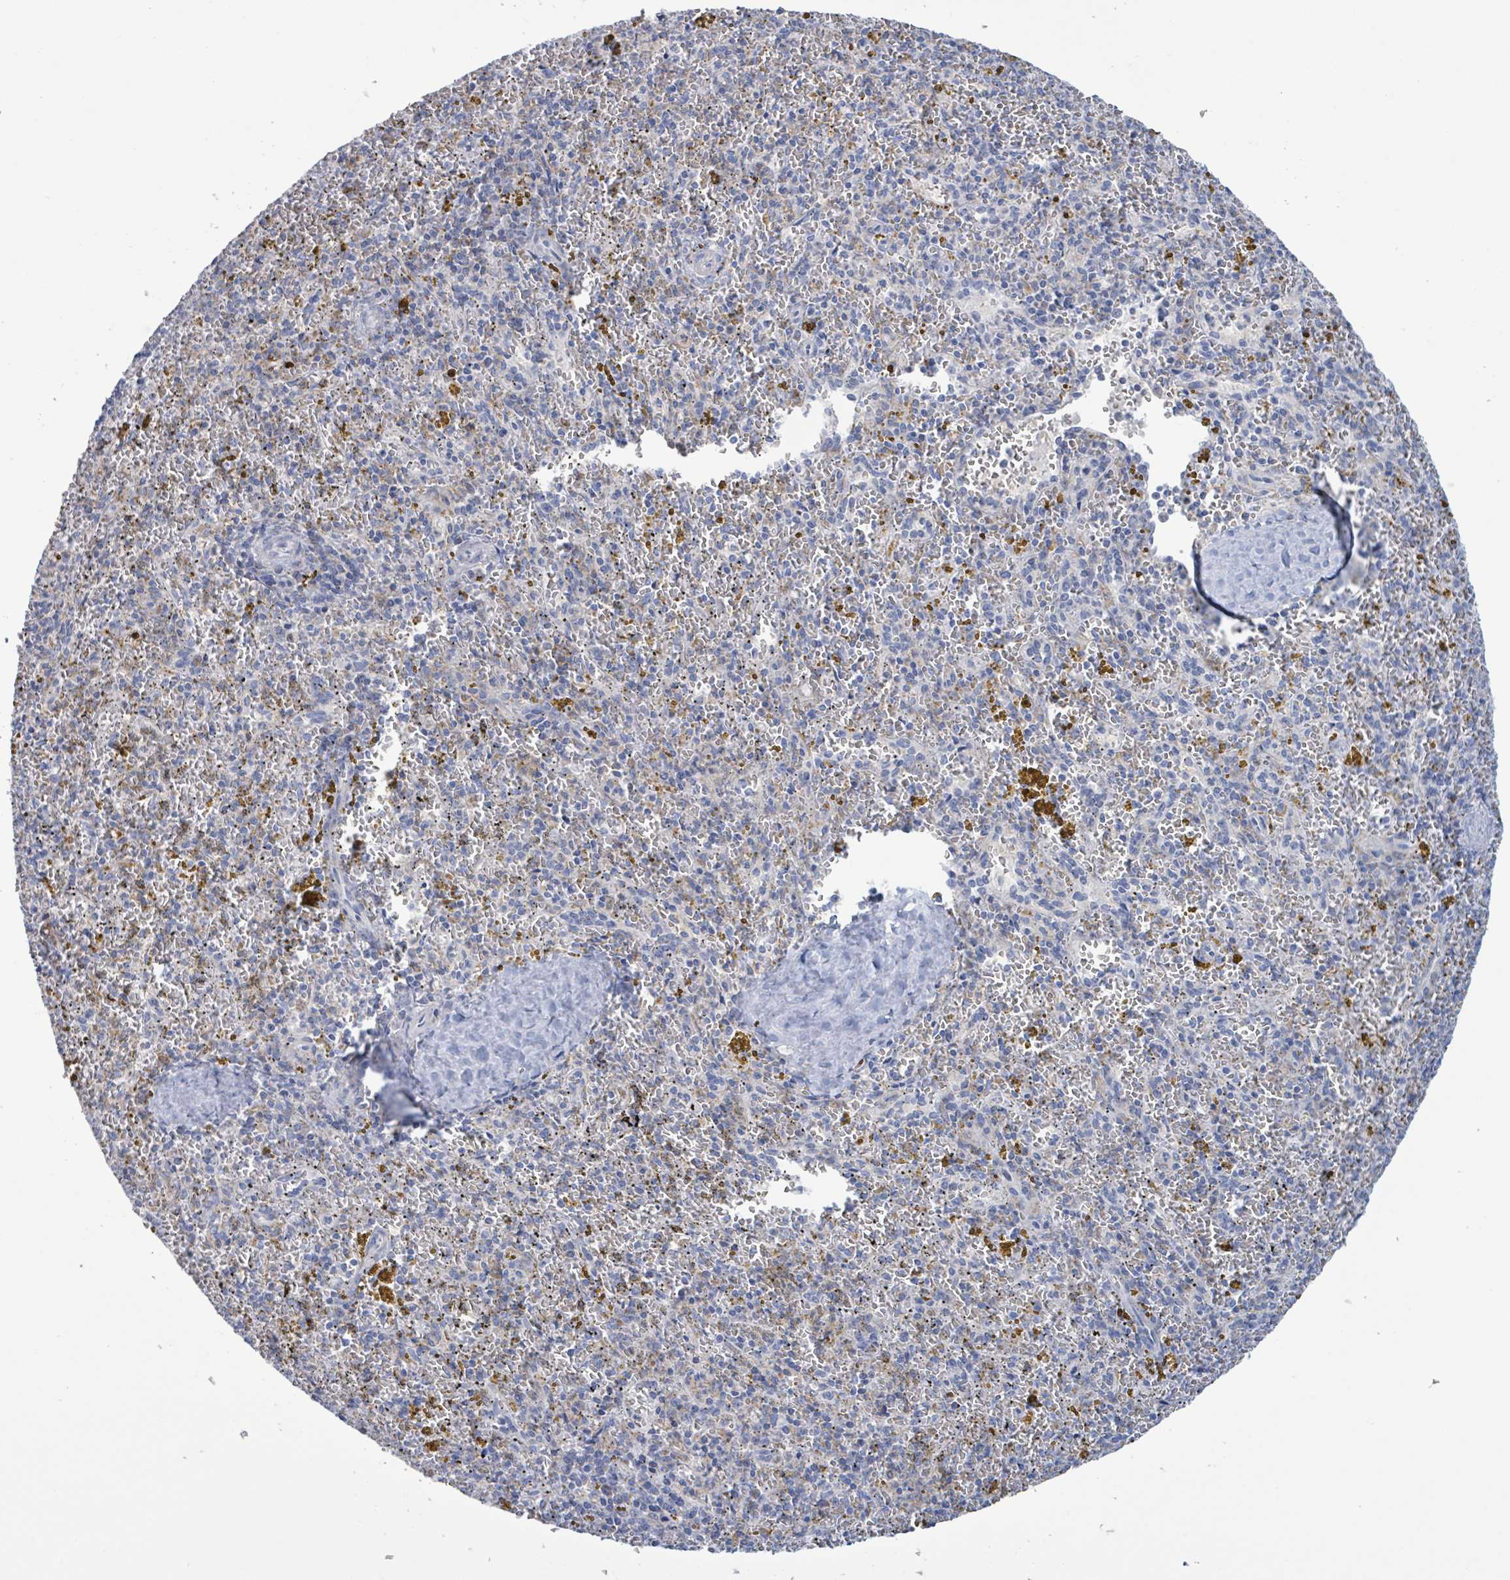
{"staining": {"intensity": "negative", "quantity": "none", "location": "none"}, "tissue": "spleen", "cell_type": "Cells in red pulp", "image_type": "normal", "snomed": [{"axis": "morphology", "description": "Normal tissue, NOS"}, {"axis": "topography", "description": "Spleen"}], "caption": "Protein analysis of benign spleen exhibits no significant staining in cells in red pulp.", "gene": "AKR1C4", "patient": {"sex": "male", "age": 57}}